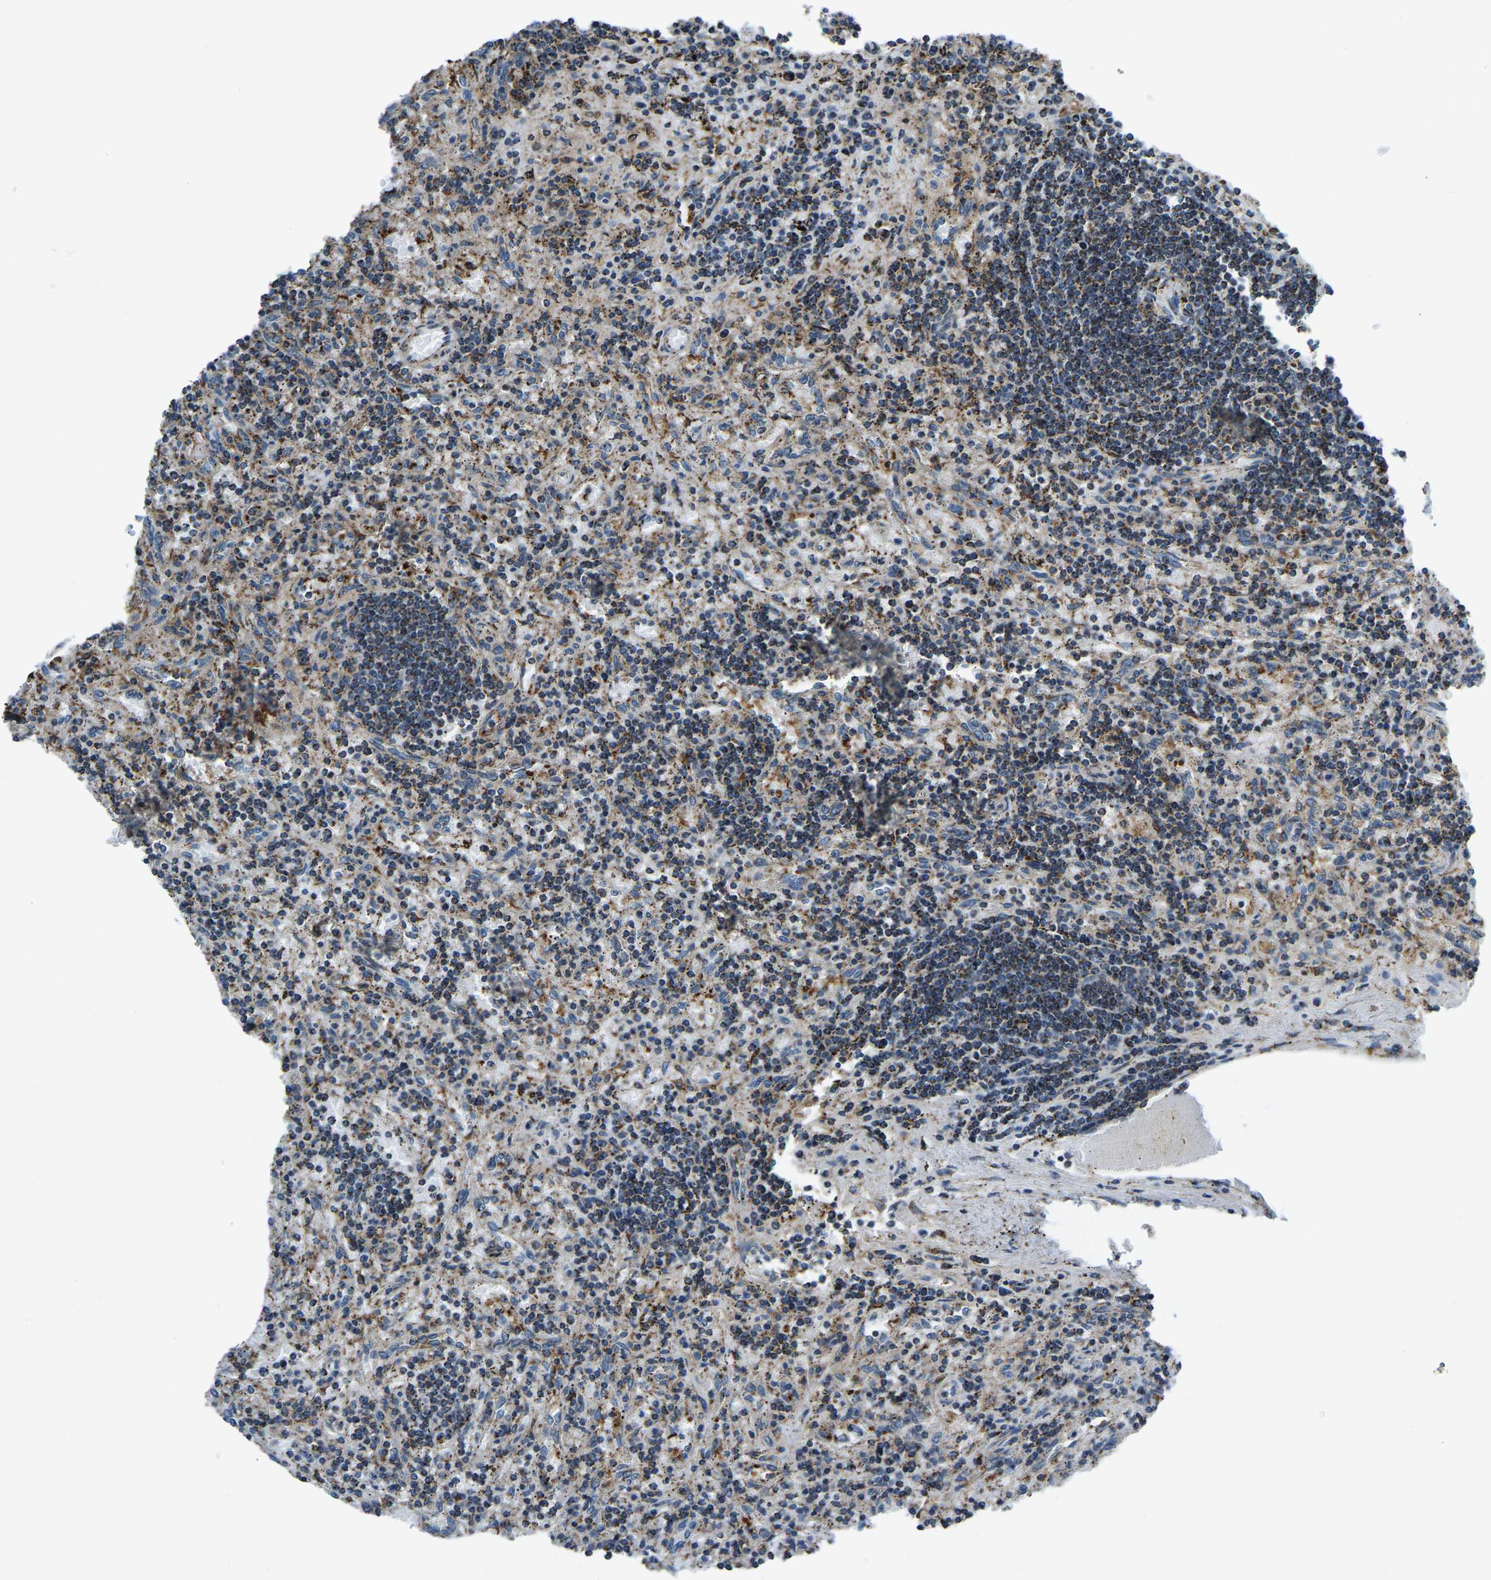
{"staining": {"intensity": "strong", "quantity": ">75%", "location": "cytoplasmic/membranous"}, "tissue": "lymphoma", "cell_type": "Tumor cells", "image_type": "cancer", "snomed": [{"axis": "morphology", "description": "Malignant lymphoma, non-Hodgkin's type, Low grade"}, {"axis": "topography", "description": "Spleen"}], "caption": "Immunohistochemistry (IHC) of human lymphoma reveals high levels of strong cytoplasmic/membranous staining in approximately >75% of tumor cells.", "gene": "RBM33", "patient": {"sex": "male", "age": 76}}